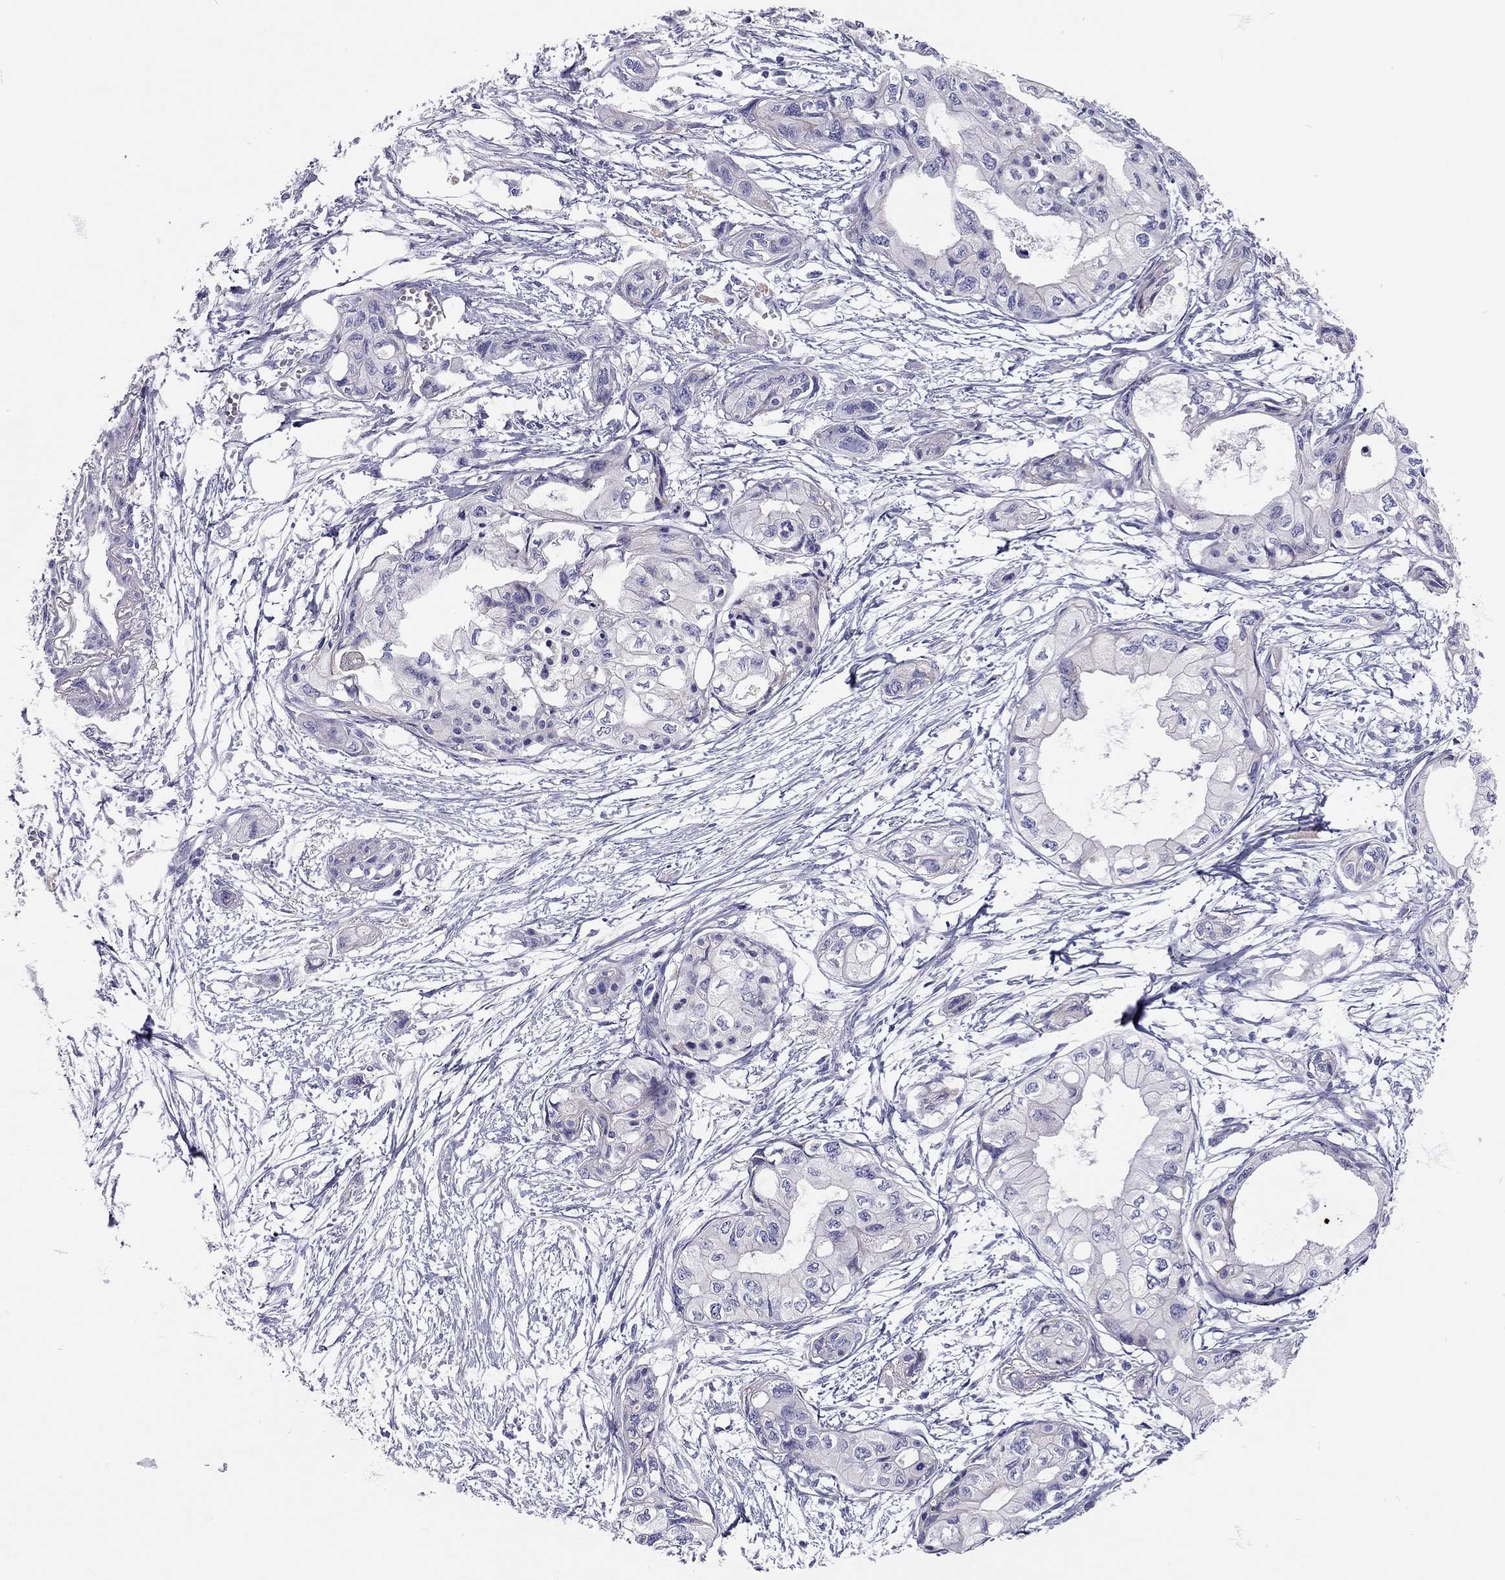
{"staining": {"intensity": "negative", "quantity": "none", "location": "none"}, "tissue": "pancreatic cancer", "cell_type": "Tumor cells", "image_type": "cancer", "snomed": [{"axis": "morphology", "description": "Adenocarcinoma, NOS"}, {"axis": "topography", "description": "Pancreas"}], "caption": "This is an IHC photomicrograph of pancreatic adenocarcinoma. There is no expression in tumor cells.", "gene": "SCARB1", "patient": {"sex": "female", "age": 76}}